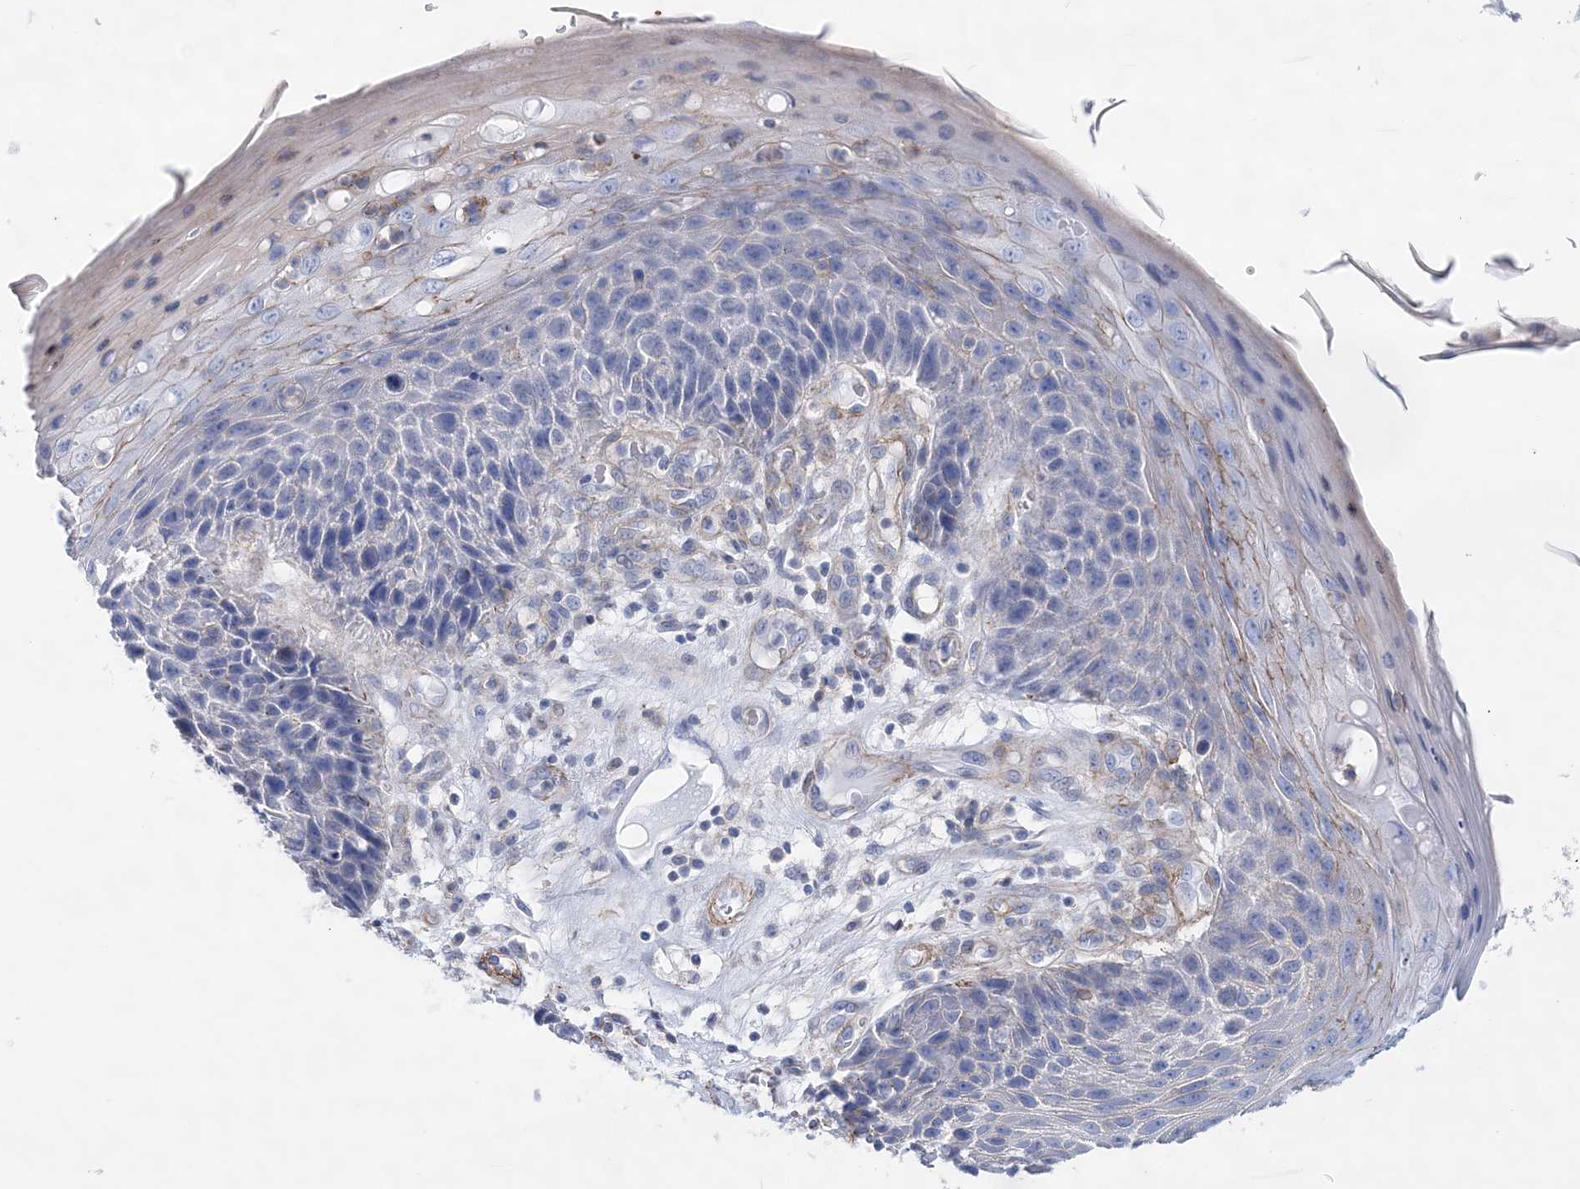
{"staining": {"intensity": "negative", "quantity": "none", "location": "none"}, "tissue": "skin cancer", "cell_type": "Tumor cells", "image_type": "cancer", "snomed": [{"axis": "morphology", "description": "Squamous cell carcinoma, NOS"}, {"axis": "topography", "description": "Skin"}], "caption": "IHC image of human skin squamous cell carcinoma stained for a protein (brown), which shows no staining in tumor cells. The staining is performed using DAB brown chromogen with nuclei counter-stained in using hematoxylin.", "gene": "C11orf21", "patient": {"sex": "female", "age": 88}}